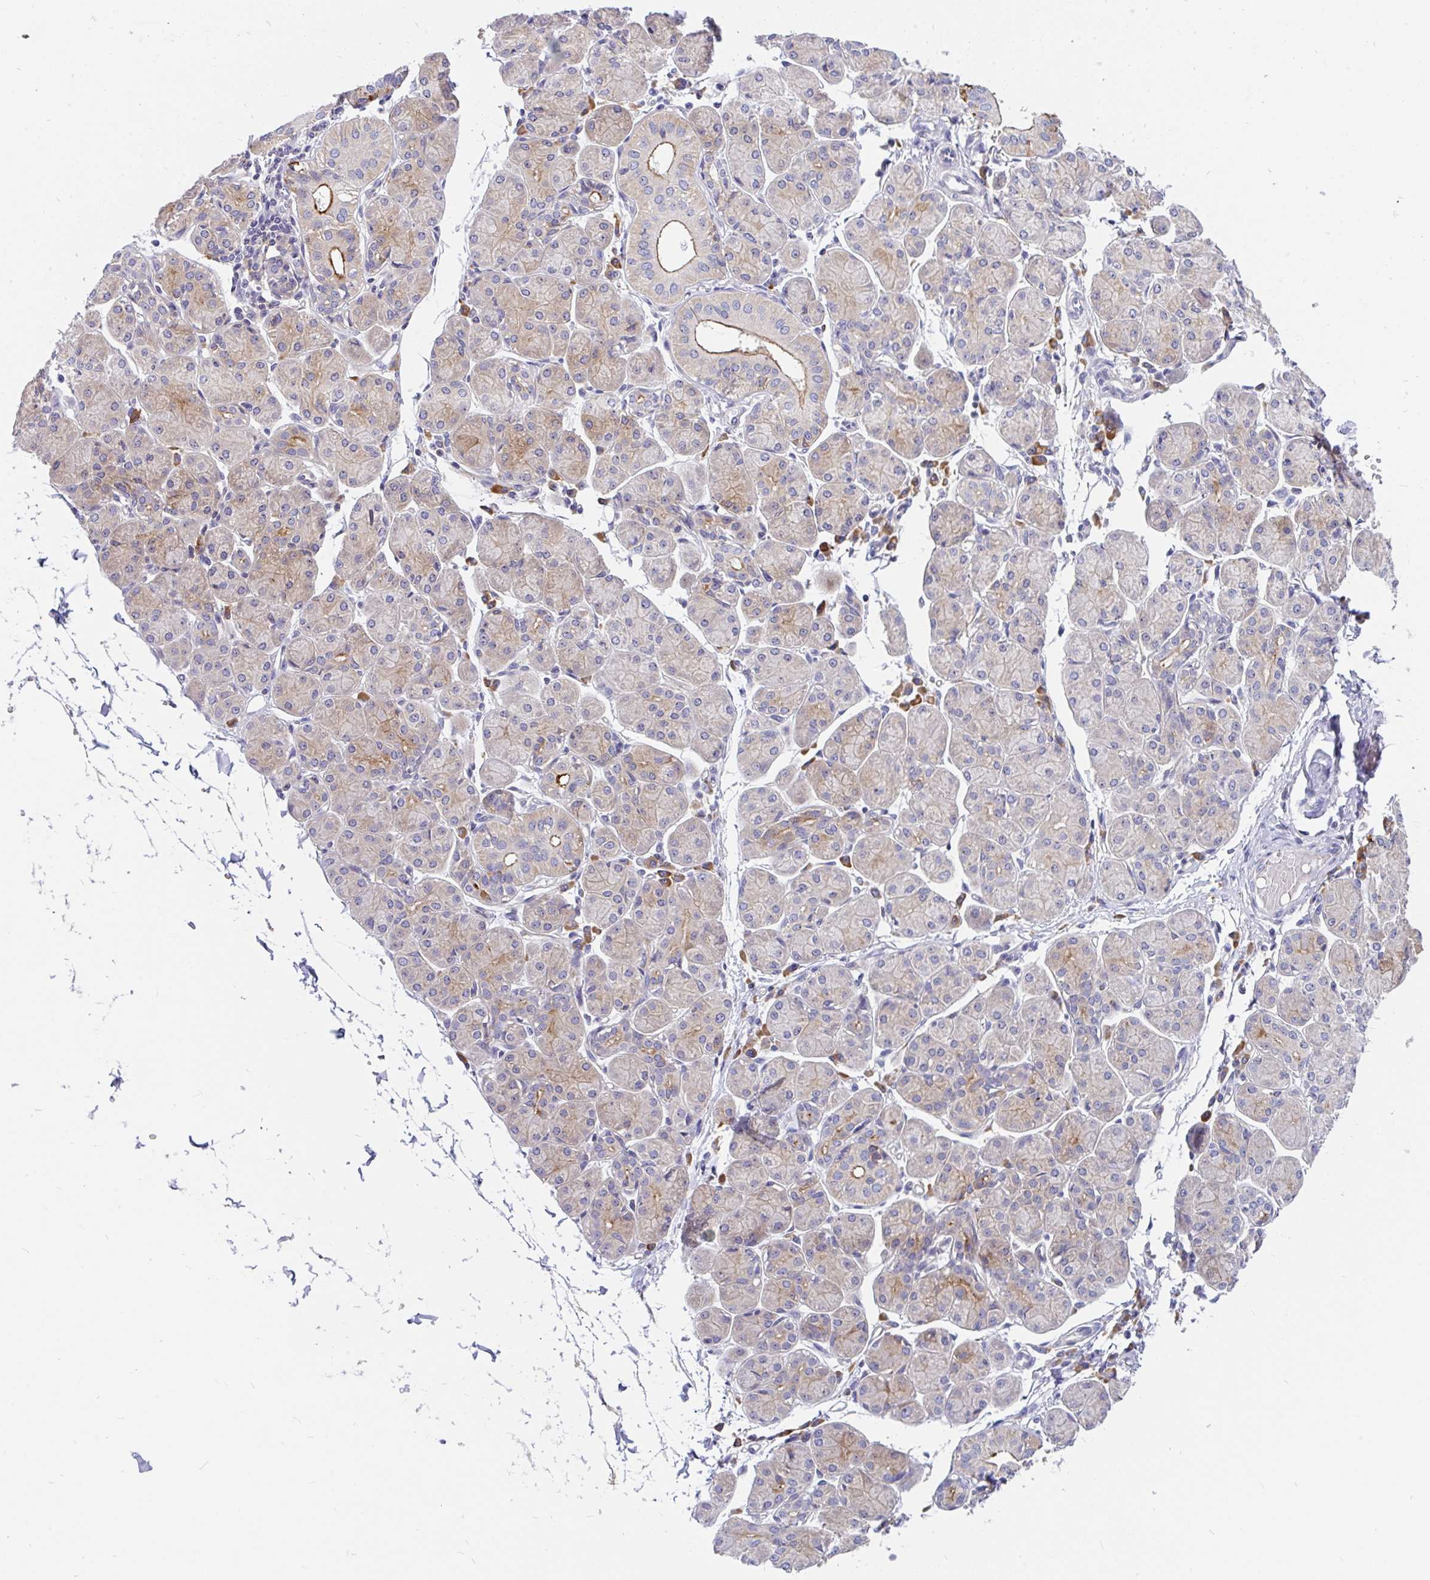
{"staining": {"intensity": "strong", "quantity": "<25%", "location": "cytoplasmic/membranous"}, "tissue": "salivary gland", "cell_type": "Glandular cells", "image_type": "normal", "snomed": [{"axis": "morphology", "description": "Normal tissue, NOS"}, {"axis": "morphology", "description": "Inflammation, NOS"}, {"axis": "topography", "description": "Lymph node"}, {"axis": "topography", "description": "Salivary gland"}], "caption": "About <25% of glandular cells in normal human salivary gland display strong cytoplasmic/membranous protein expression as visualized by brown immunohistochemical staining.", "gene": "LRRC26", "patient": {"sex": "male", "age": 3}}